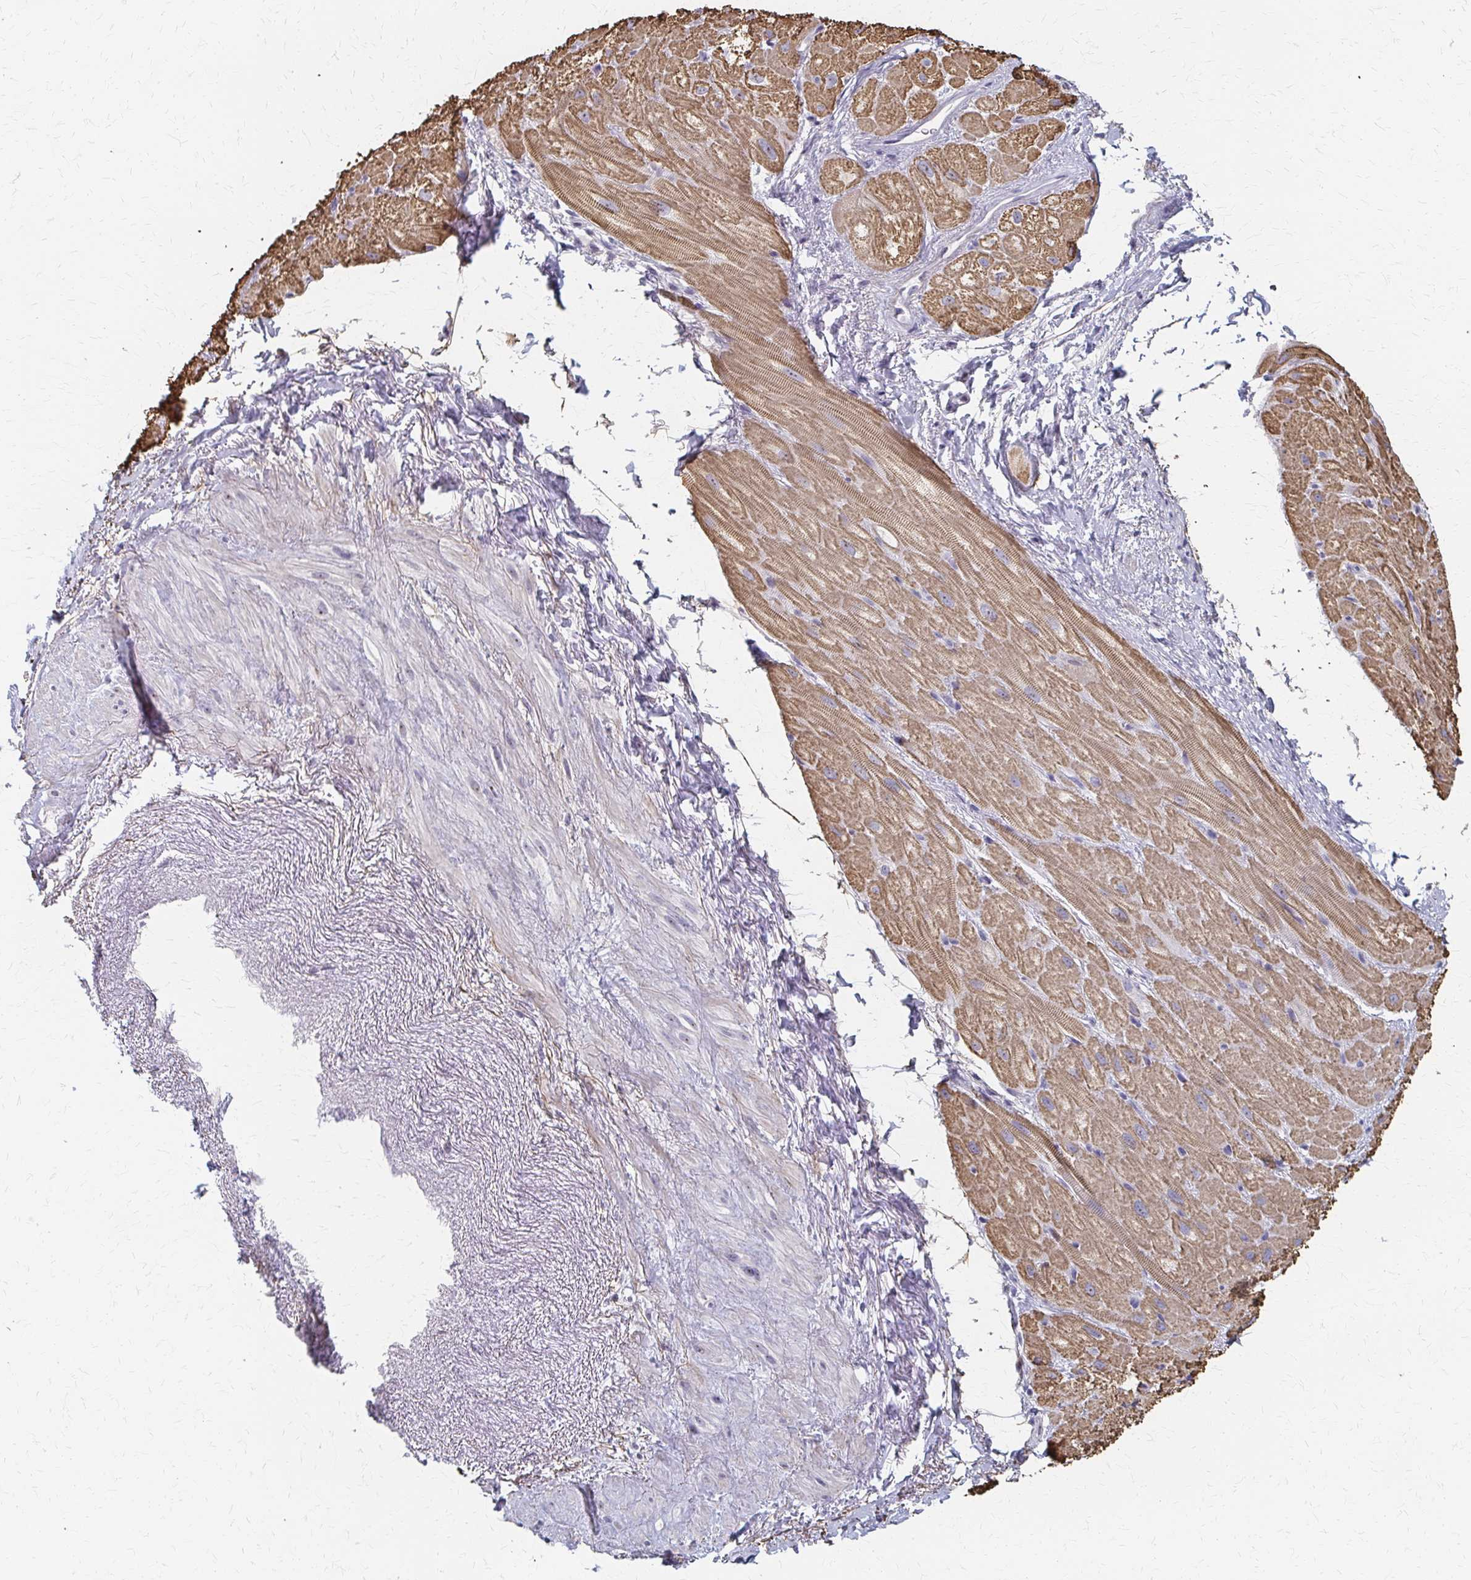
{"staining": {"intensity": "moderate", "quantity": "<25%", "location": "cytoplasmic/membranous"}, "tissue": "heart muscle", "cell_type": "Cardiomyocytes", "image_type": "normal", "snomed": [{"axis": "morphology", "description": "Normal tissue, NOS"}, {"axis": "topography", "description": "Heart"}], "caption": "Immunohistochemical staining of benign human heart muscle reveals <25% levels of moderate cytoplasmic/membranous protein staining in about <25% of cardiomyocytes. (DAB IHC with brightfield microscopy, high magnification).", "gene": "PES1", "patient": {"sex": "male", "age": 62}}